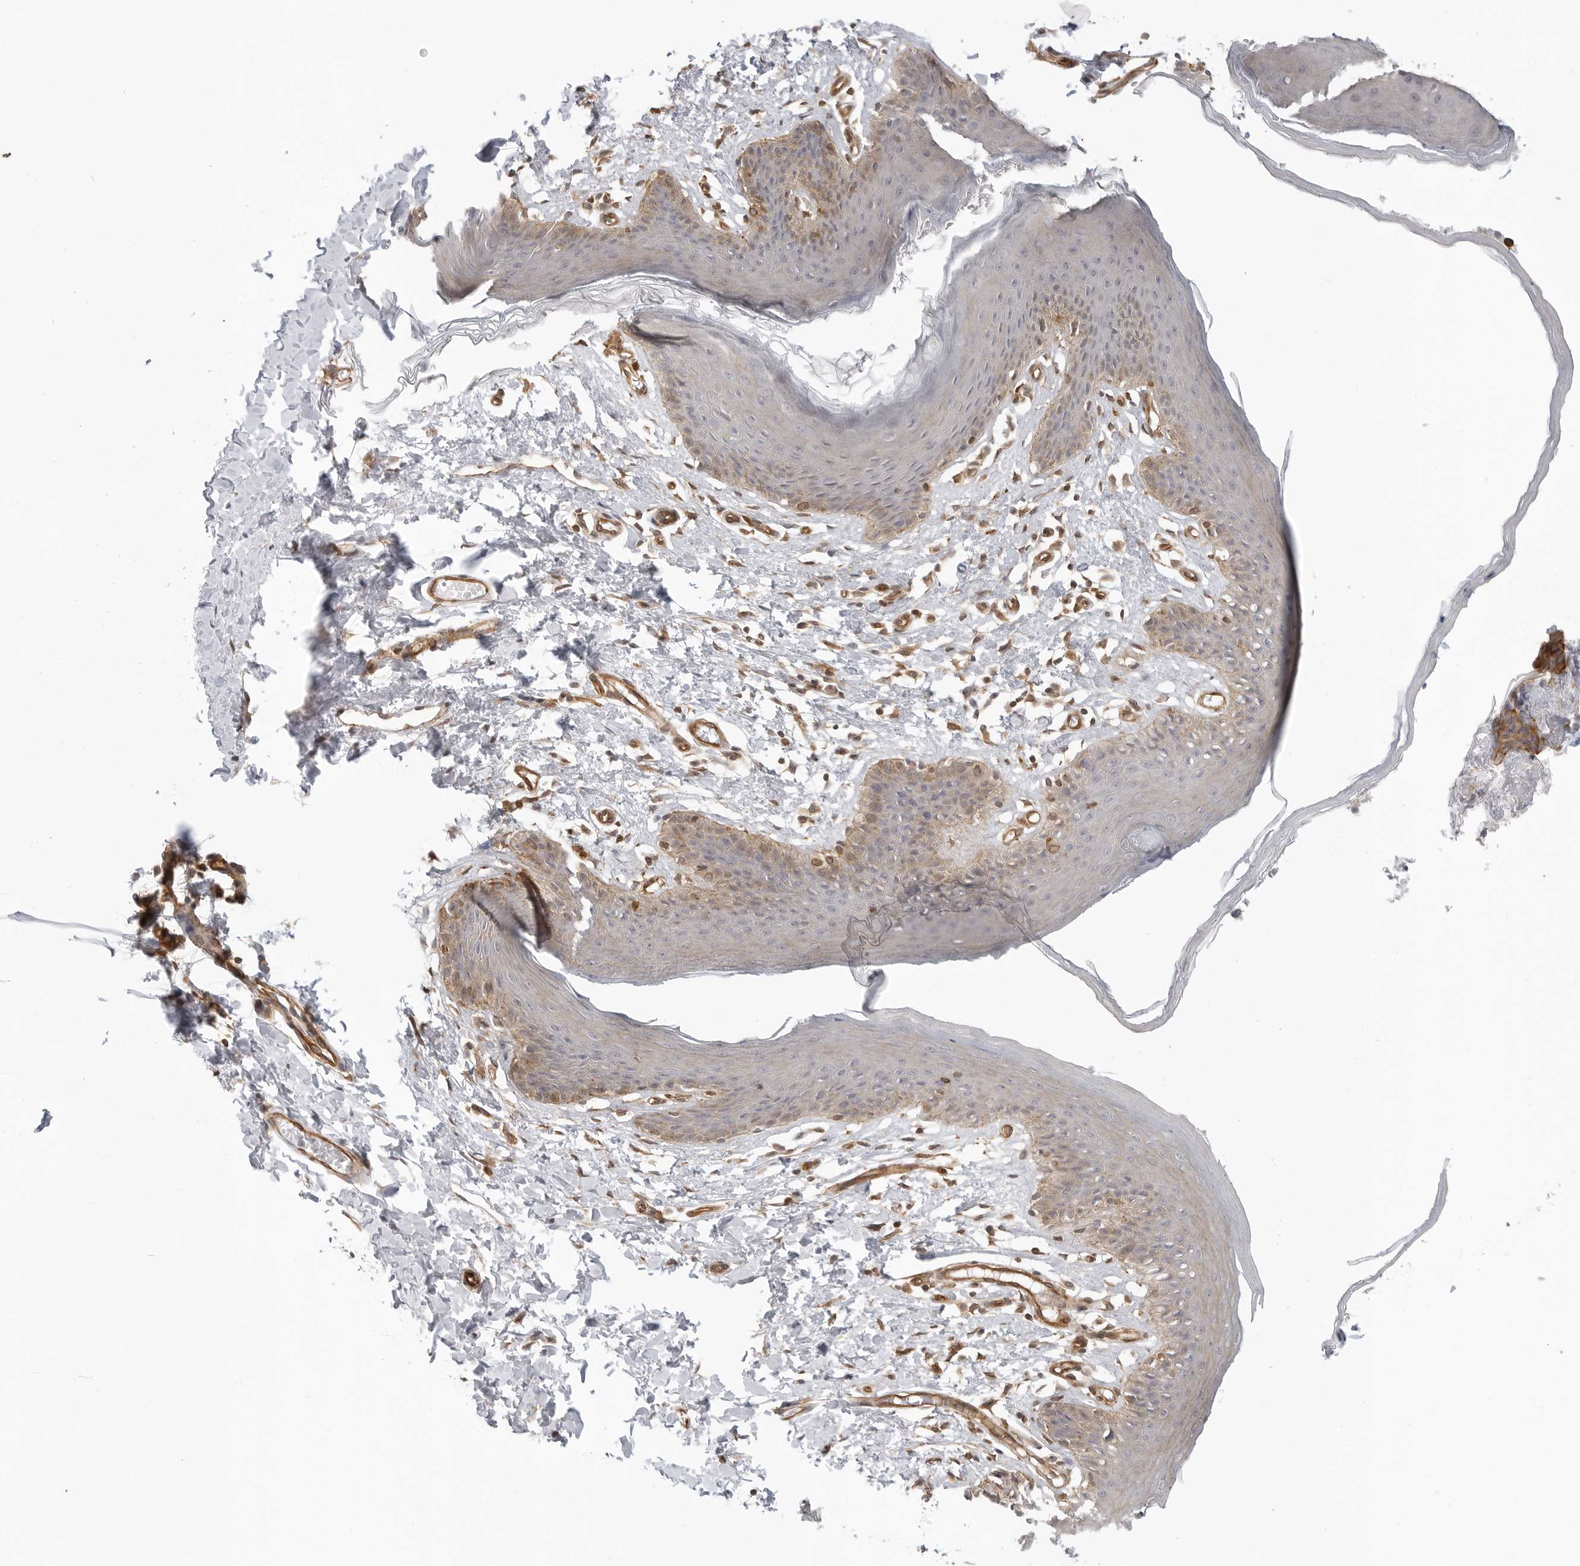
{"staining": {"intensity": "moderate", "quantity": "25%-75%", "location": "cytoplasmic/membranous"}, "tissue": "skin", "cell_type": "Epidermal cells", "image_type": "normal", "snomed": [{"axis": "morphology", "description": "Normal tissue, NOS"}, {"axis": "topography", "description": "Vulva"}], "caption": "Brown immunohistochemical staining in normal human skin shows moderate cytoplasmic/membranous expression in approximately 25%-75% of epidermal cells. (IHC, brightfield microscopy, high magnification).", "gene": "ATOH7", "patient": {"sex": "female", "age": 66}}